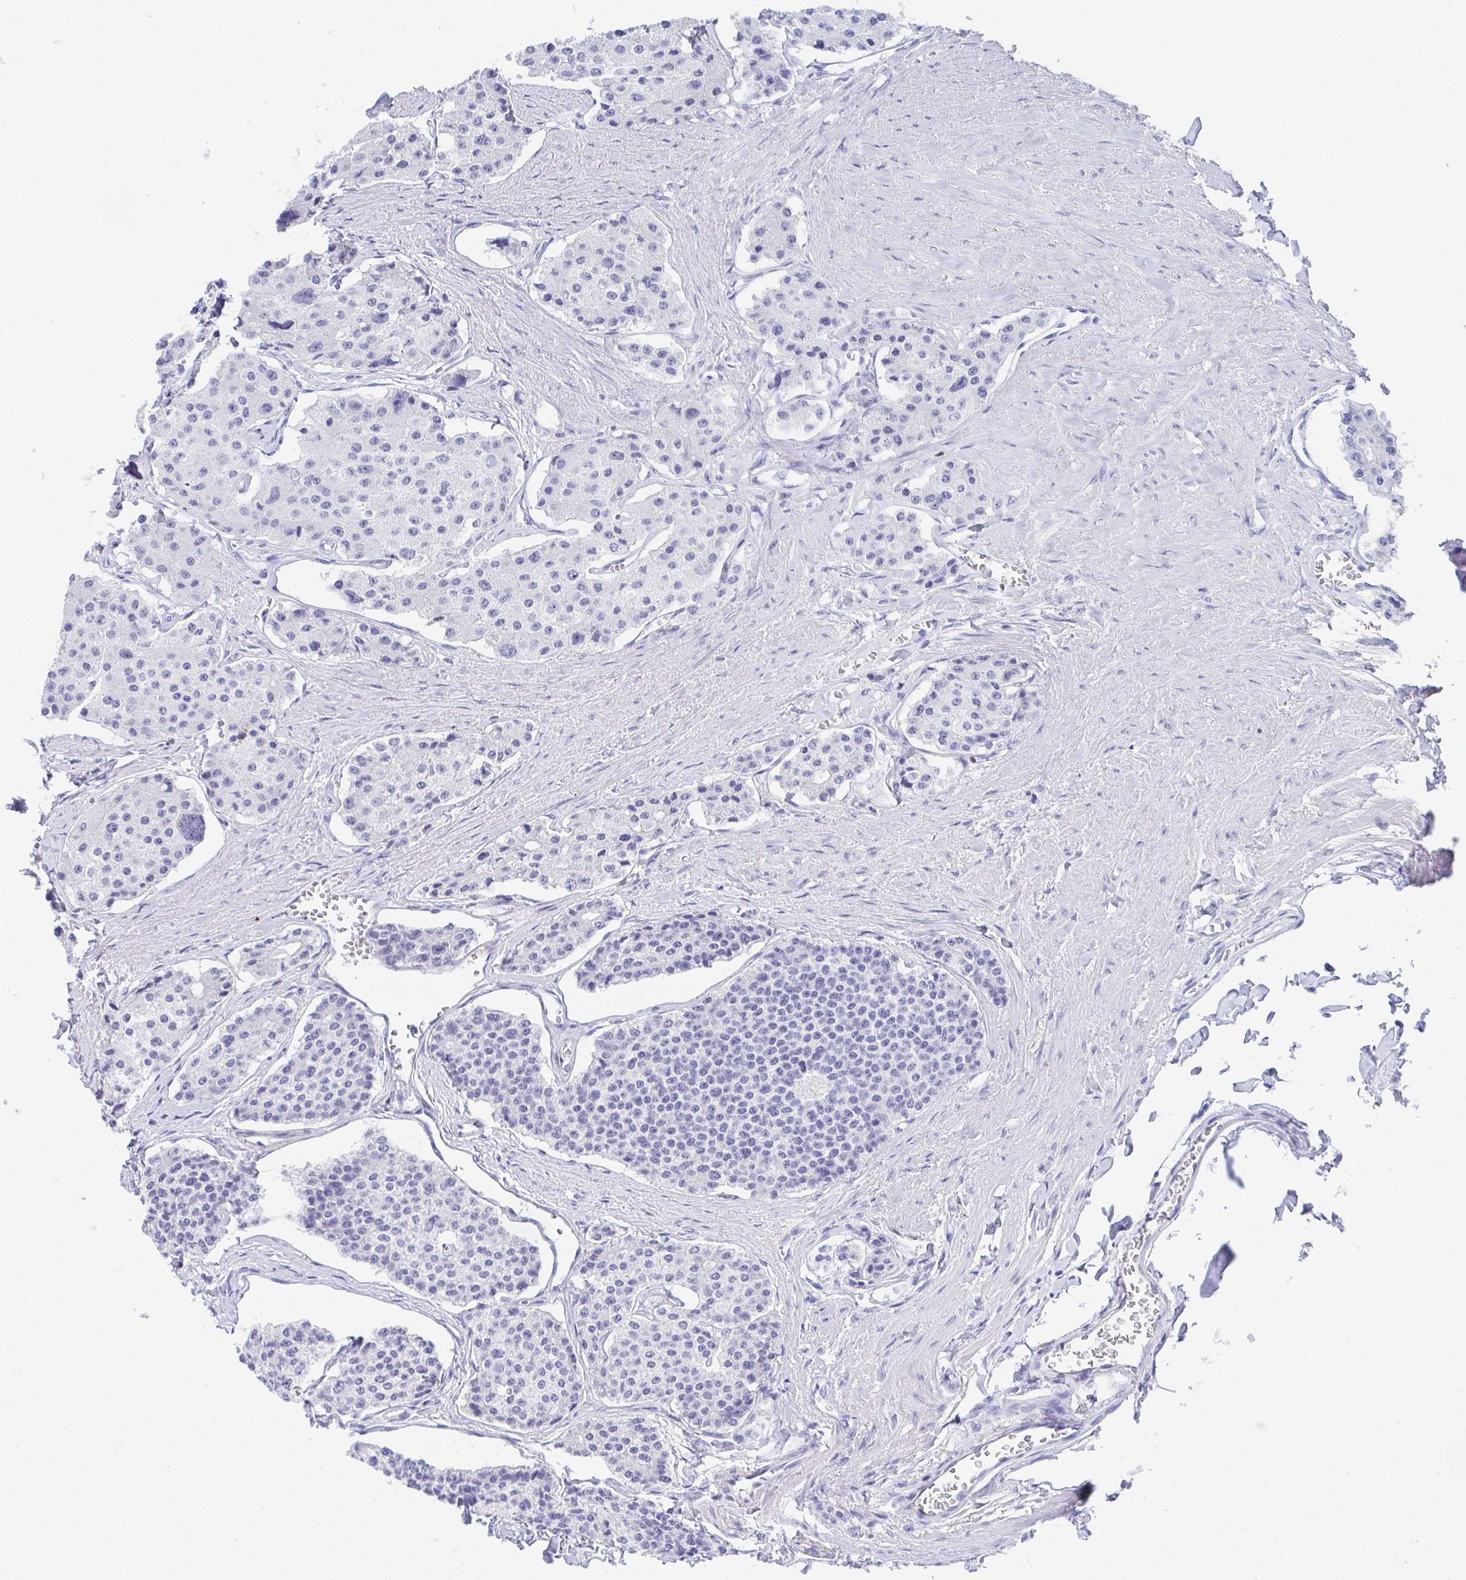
{"staining": {"intensity": "negative", "quantity": "none", "location": "none"}, "tissue": "carcinoid", "cell_type": "Tumor cells", "image_type": "cancer", "snomed": [{"axis": "morphology", "description": "Carcinoid, malignant, NOS"}, {"axis": "topography", "description": "Small intestine"}], "caption": "Malignant carcinoid was stained to show a protein in brown. There is no significant expression in tumor cells. Nuclei are stained in blue.", "gene": "CD7", "patient": {"sex": "female", "age": 65}}